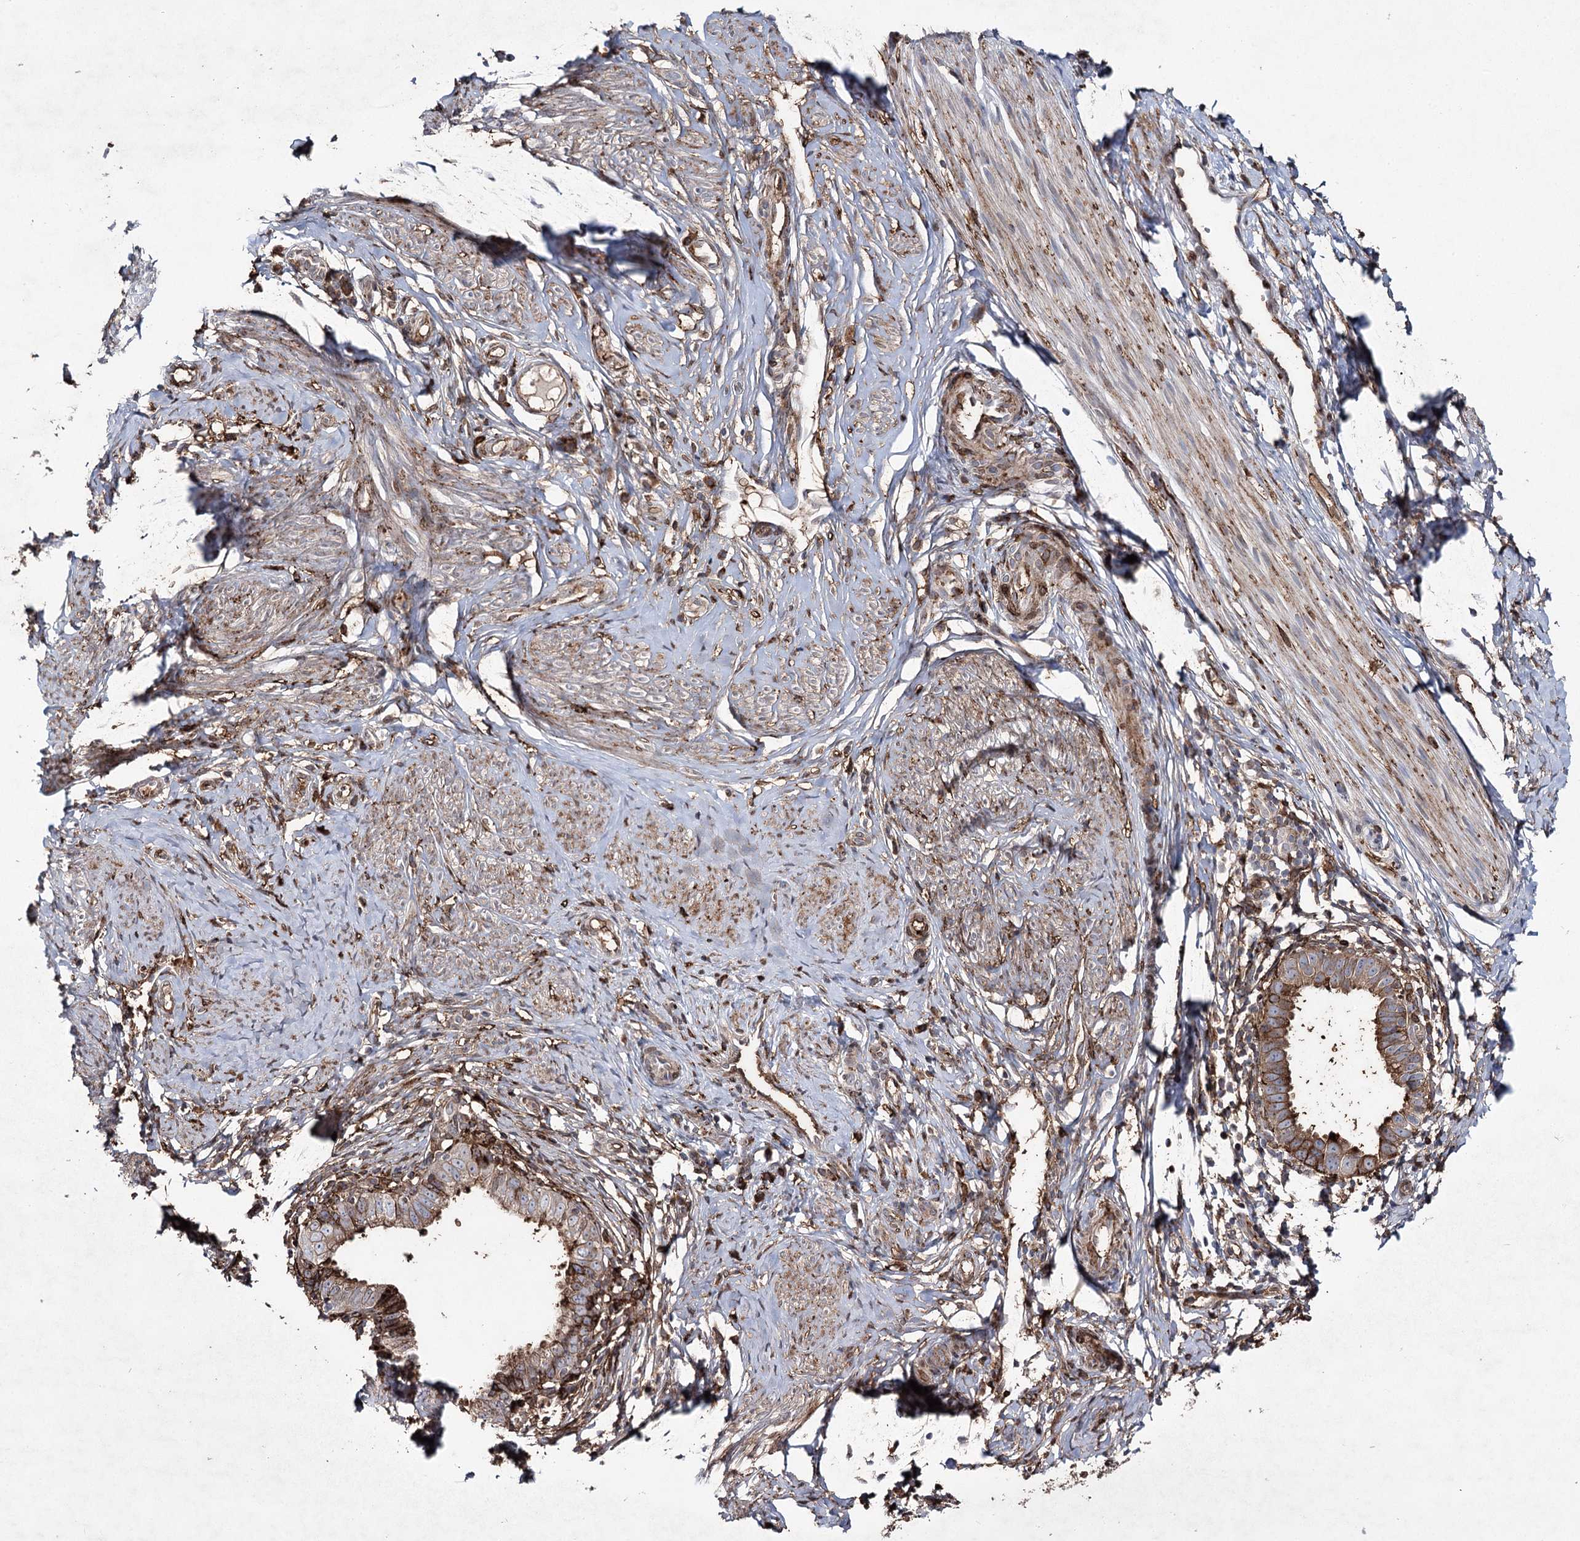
{"staining": {"intensity": "moderate", "quantity": ">75%", "location": "cytoplasmic/membranous"}, "tissue": "cervical cancer", "cell_type": "Tumor cells", "image_type": "cancer", "snomed": [{"axis": "morphology", "description": "Adenocarcinoma, NOS"}, {"axis": "topography", "description": "Cervix"}], "caption": "A brown stain shows moderate cytoplasmic/membranous expression of a protein in human cervical adenocarcinoma tumor cells. (brown staining indicates protein expression, while blue staining denotes nuclei).", "gene": "DCUN1D4", "patient": {"sex": "female", "age": 36}}